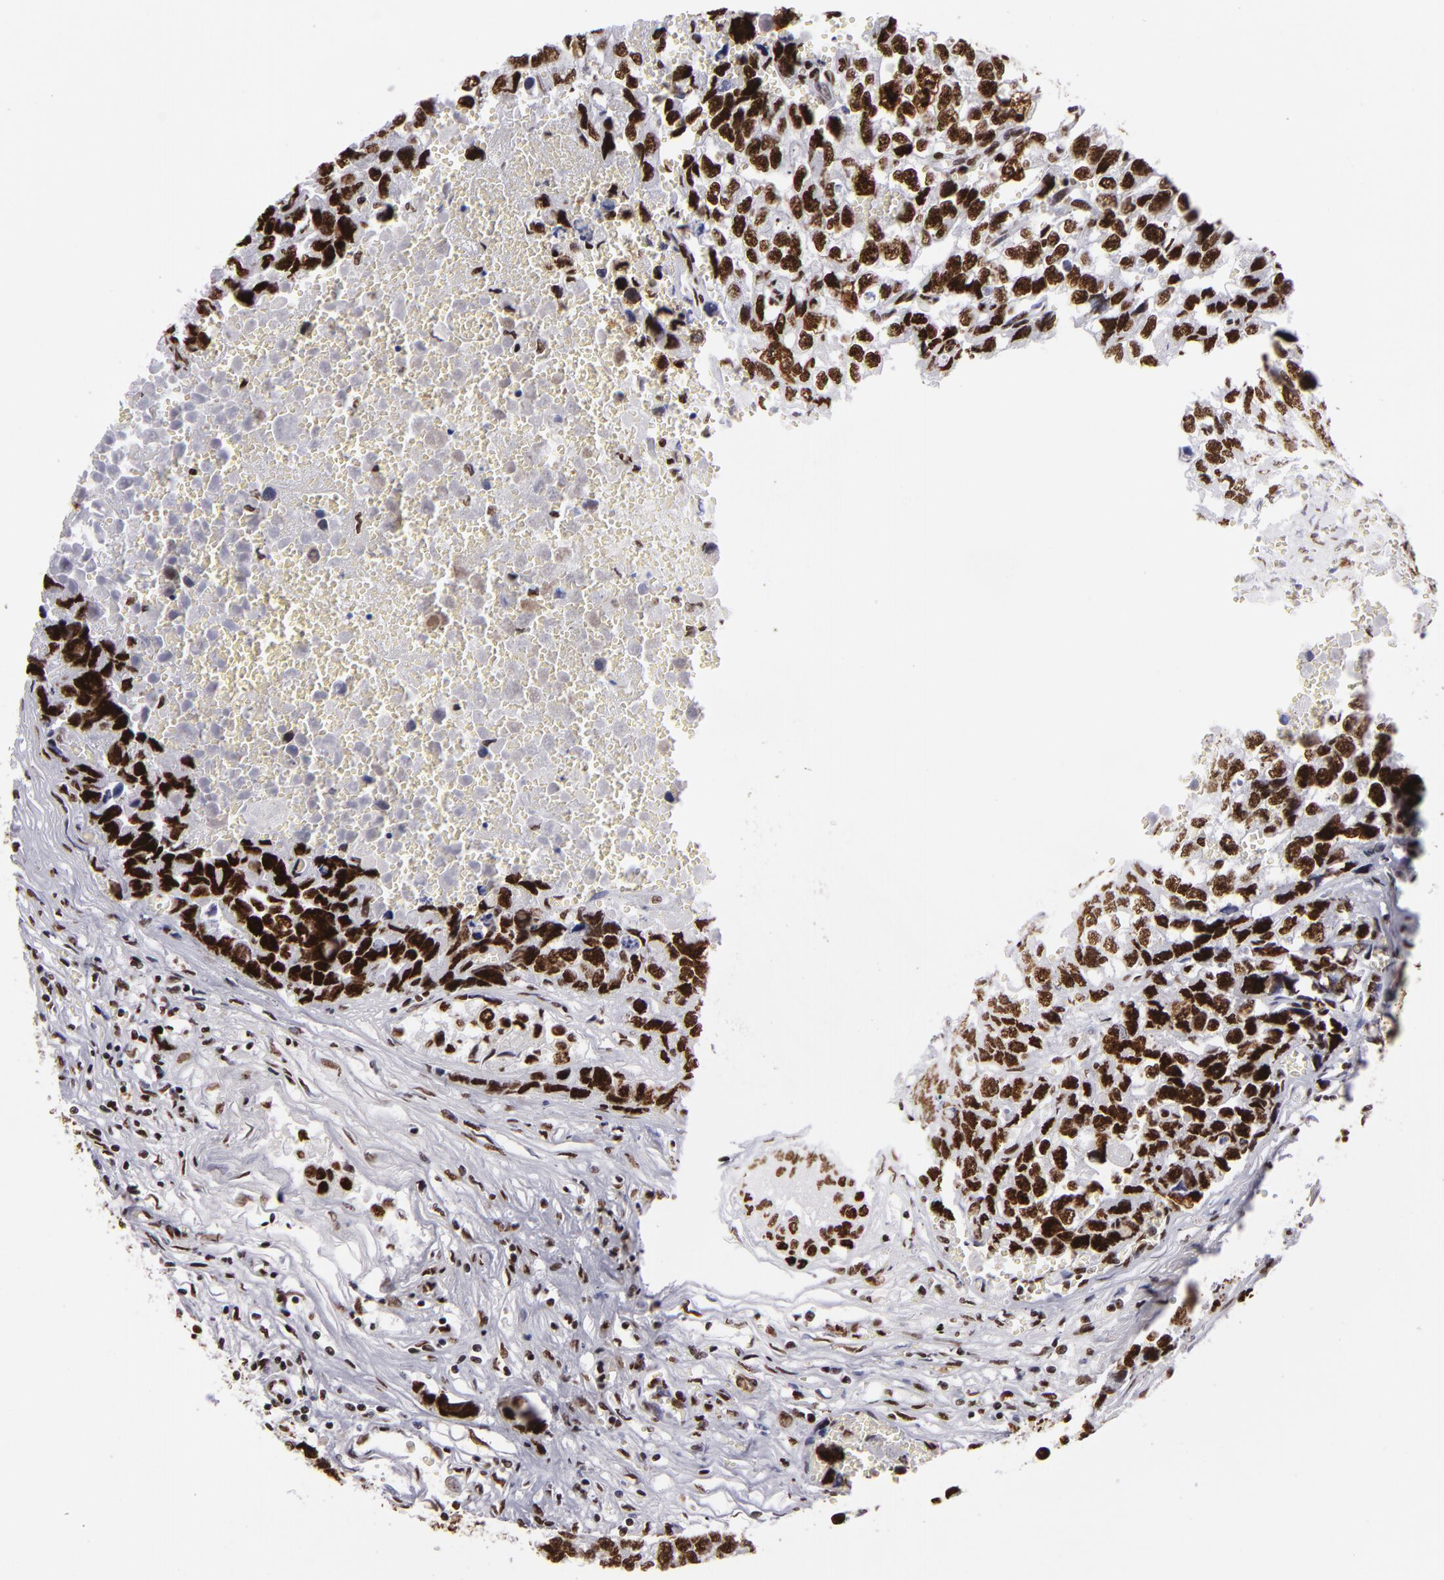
{"staining": {"intensity": "strong", "quantity": ">75%", "location": "nuclear"}, "tissue": "testis cancer", "cell_type": "Tumor cells", "image_type": "cancer", "snomed": [{"axis": "morphology", "description": "Carcinoma, Embryonal, NOS"}, {"axis": "topography", "description": "Testis"}], "caption": "A micrograph of human testis cancer (embryonal carcinoma) stained for a protein displays strong nuclear brown staining in tumor cells.", "gene": "SAFB", "patient": {"sex": "male", "age": 31}}